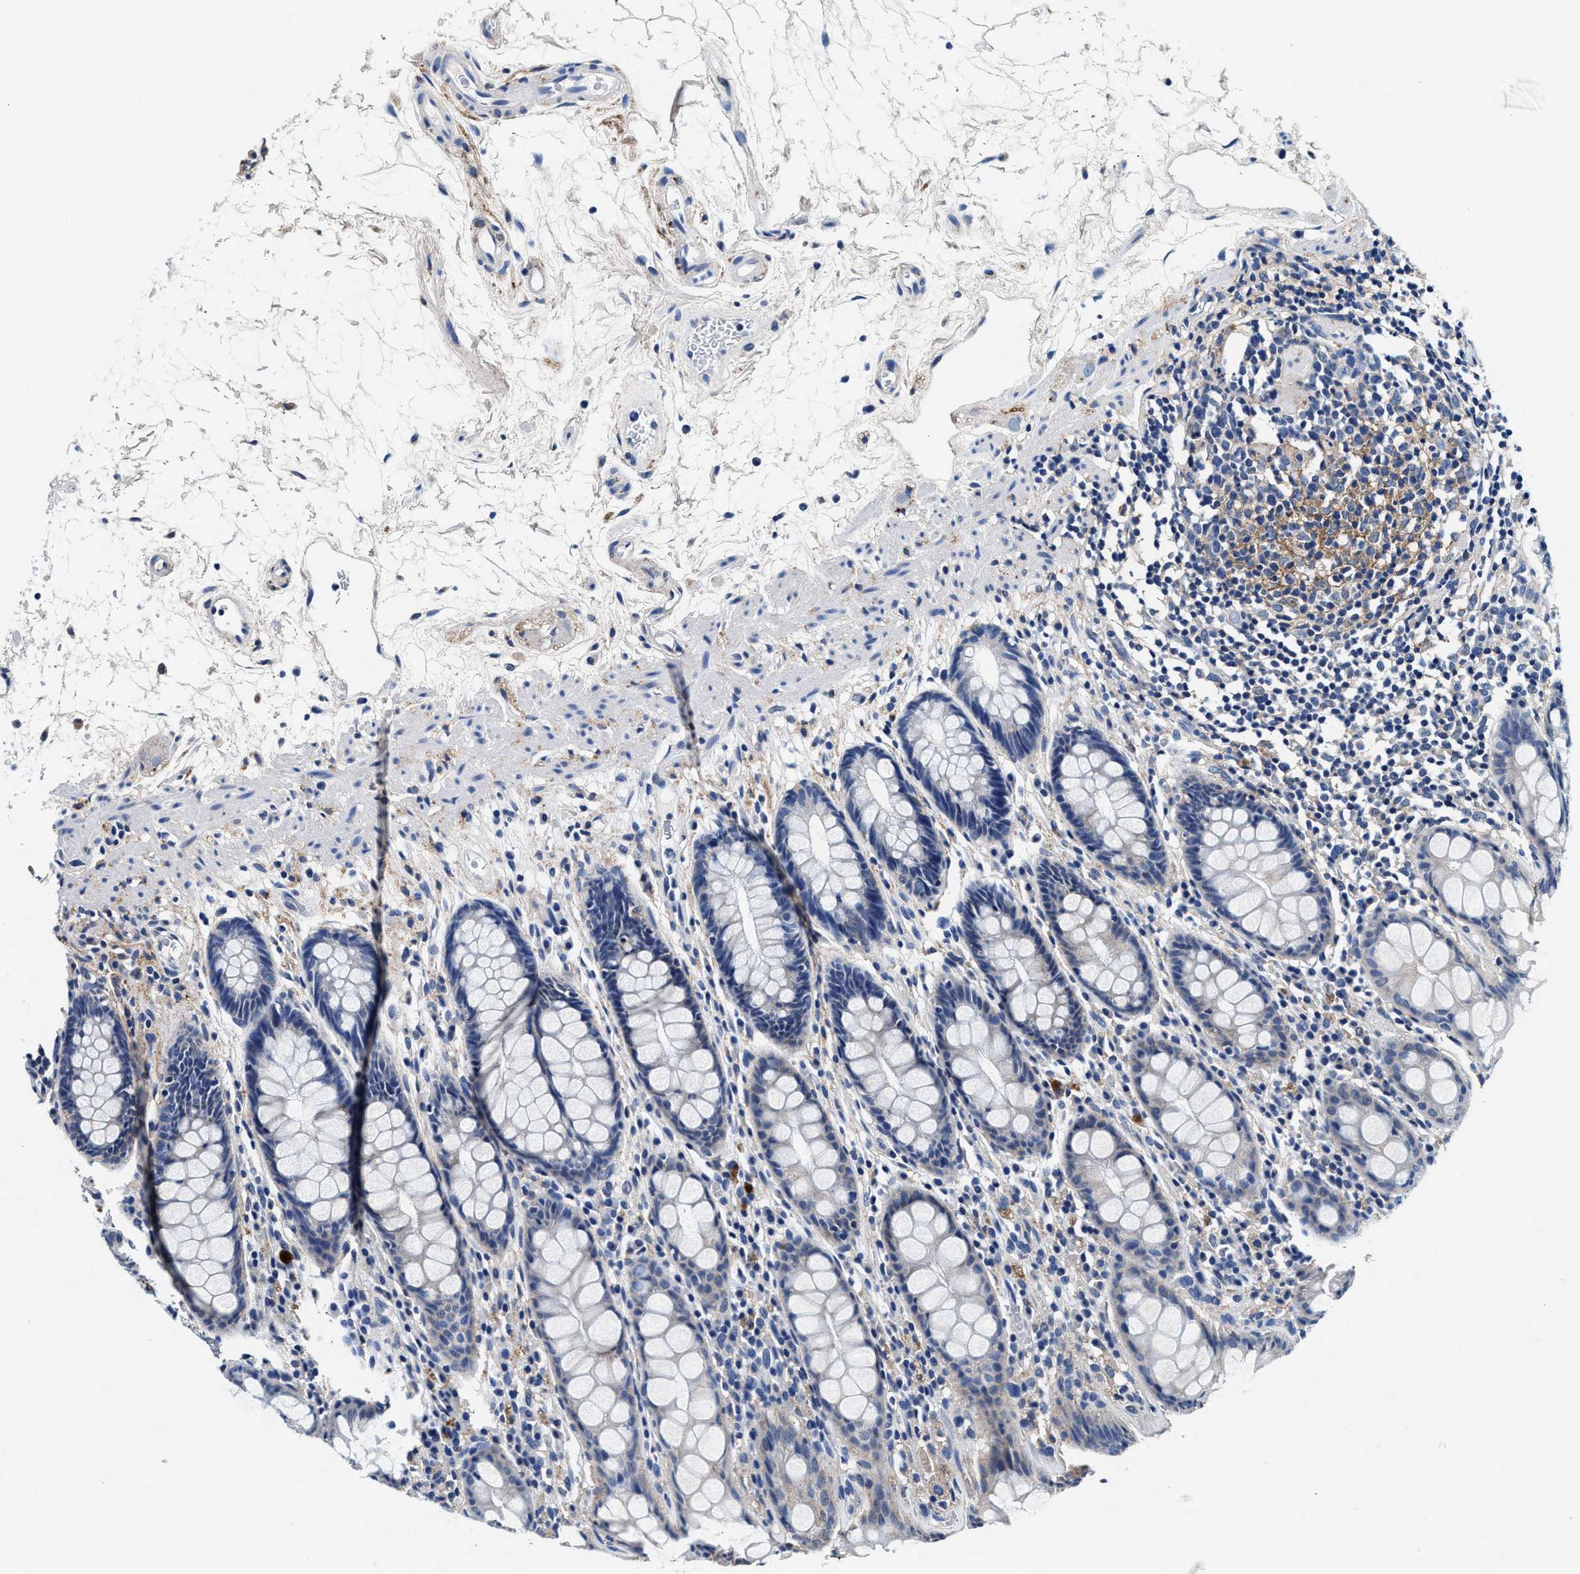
{"staining": {"intensity": "moderate", "quantity": "25%-75%", "location": "cytoplasmic/membranous"}, "tissue": "rectum", "cell_type": "Glandular cells", "image_type": "normal", "snomed": [{"axis": "morphology", "description": "Normal tissue, NOS"}, {"axis": "topography", "description": "Rectum"}], "caption": "Human rectum stained for a protein (brown) reveals moderate cytoplasmic/membranous positive staining in approximately 25%-75% of glandular cells.", "gene": "SLC8A1", "patient": {"sex": "male", "age": 64}}